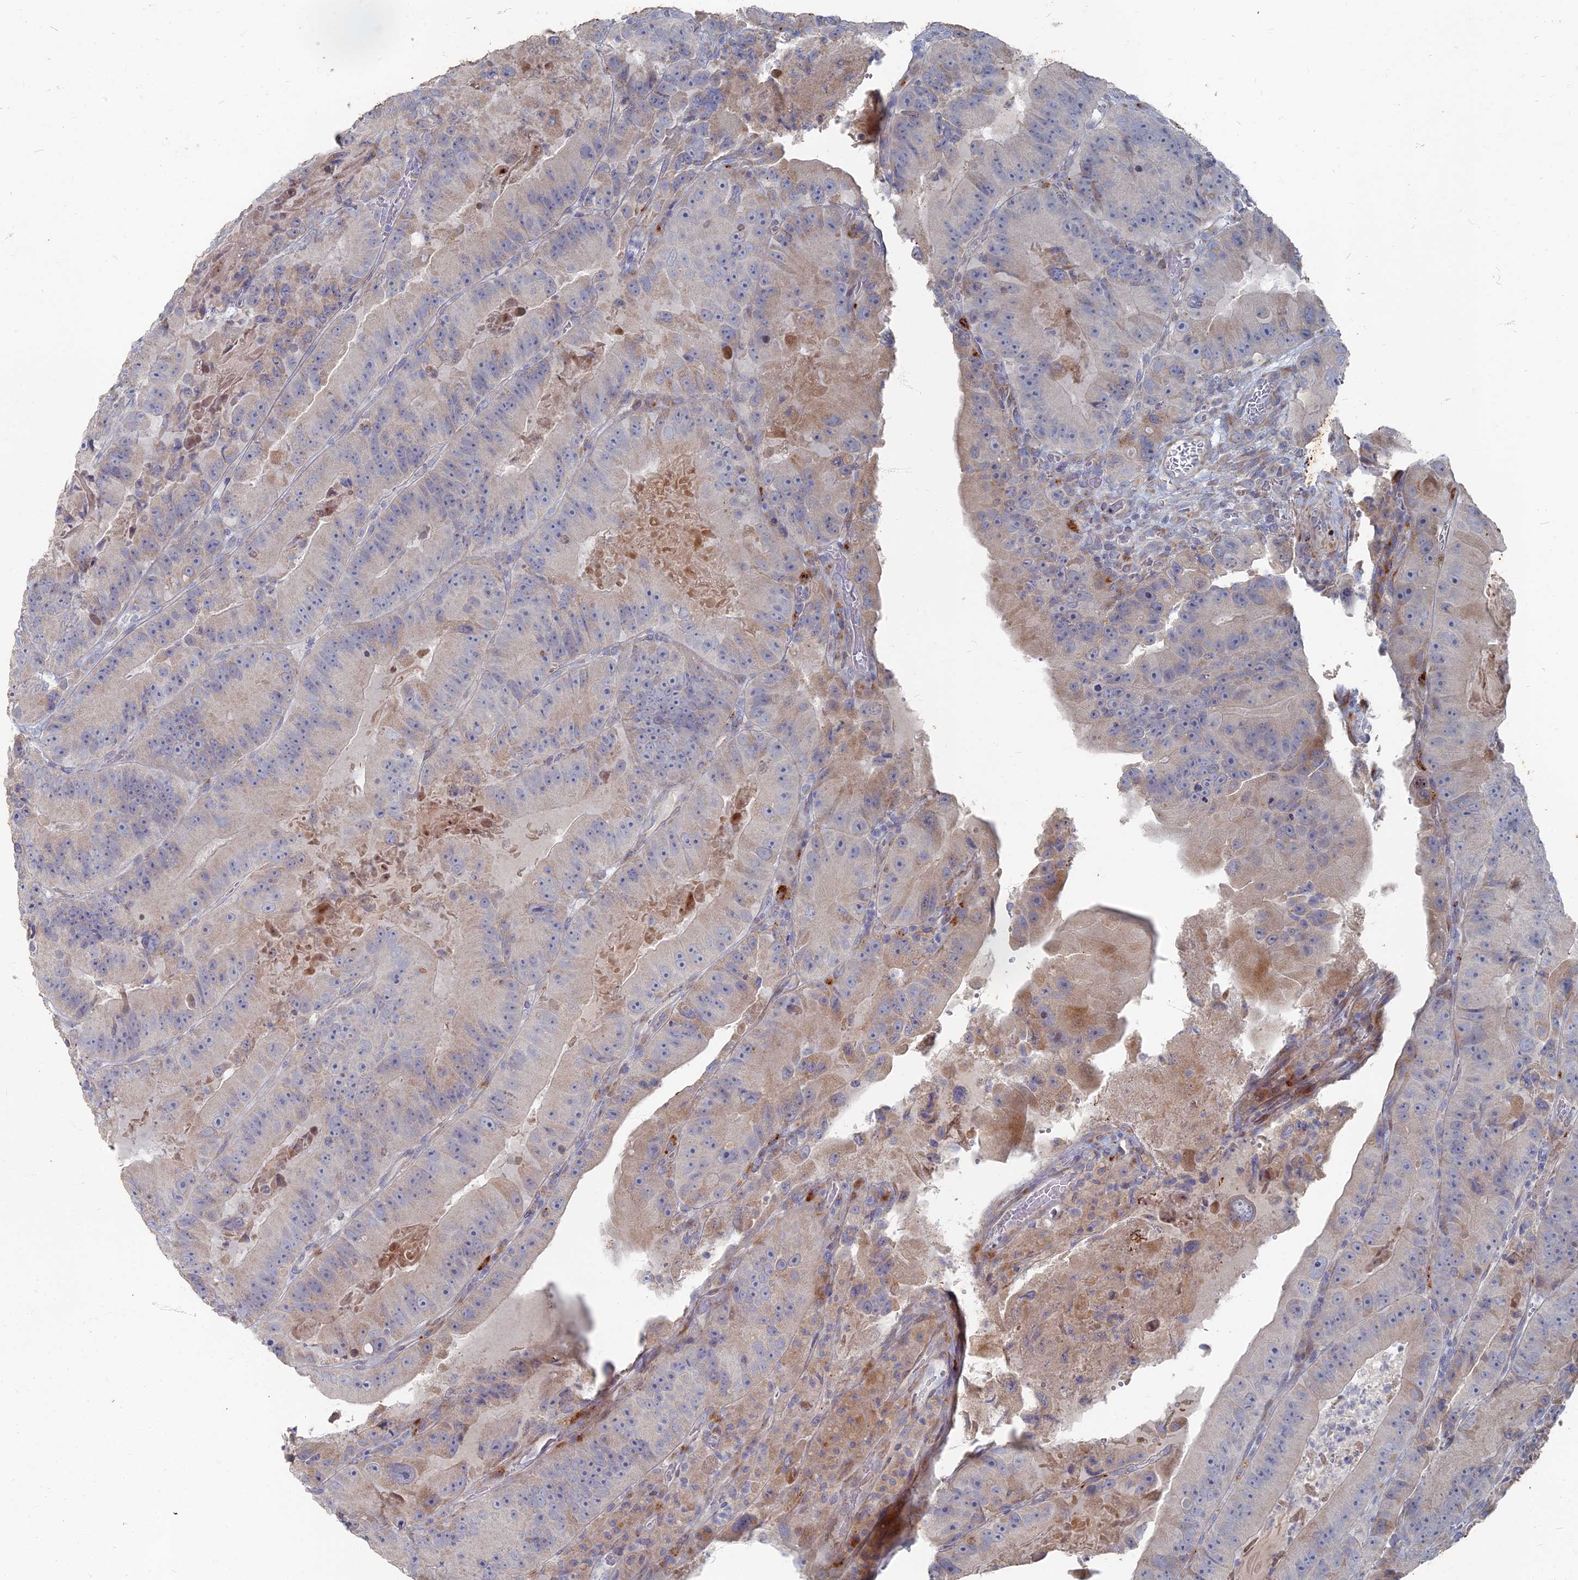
{"staining": {"intensity": "weak", "quantity": "<25%", "location": "cytoplasmic/membranous"}, "tissue": "colorectal cancer", "cell_type": "Tumor cells", "image_type": "cancer", "snomed": [{"axis": "morphology", "description": "Adenocarcinoma, NOS"}, {"axis": "topography", "description": "Colon"}], "caption": "Protein analysis of colorectal cancer reveals no significant staining in tumor cells. The staining is performed using DAB (3,3'-diaminobenzidine) brown chromogen with nuclei counter-stained in using hematoxylin.", "gene": "TMEM128", "patient": {"sex": "female", "age": 86}}